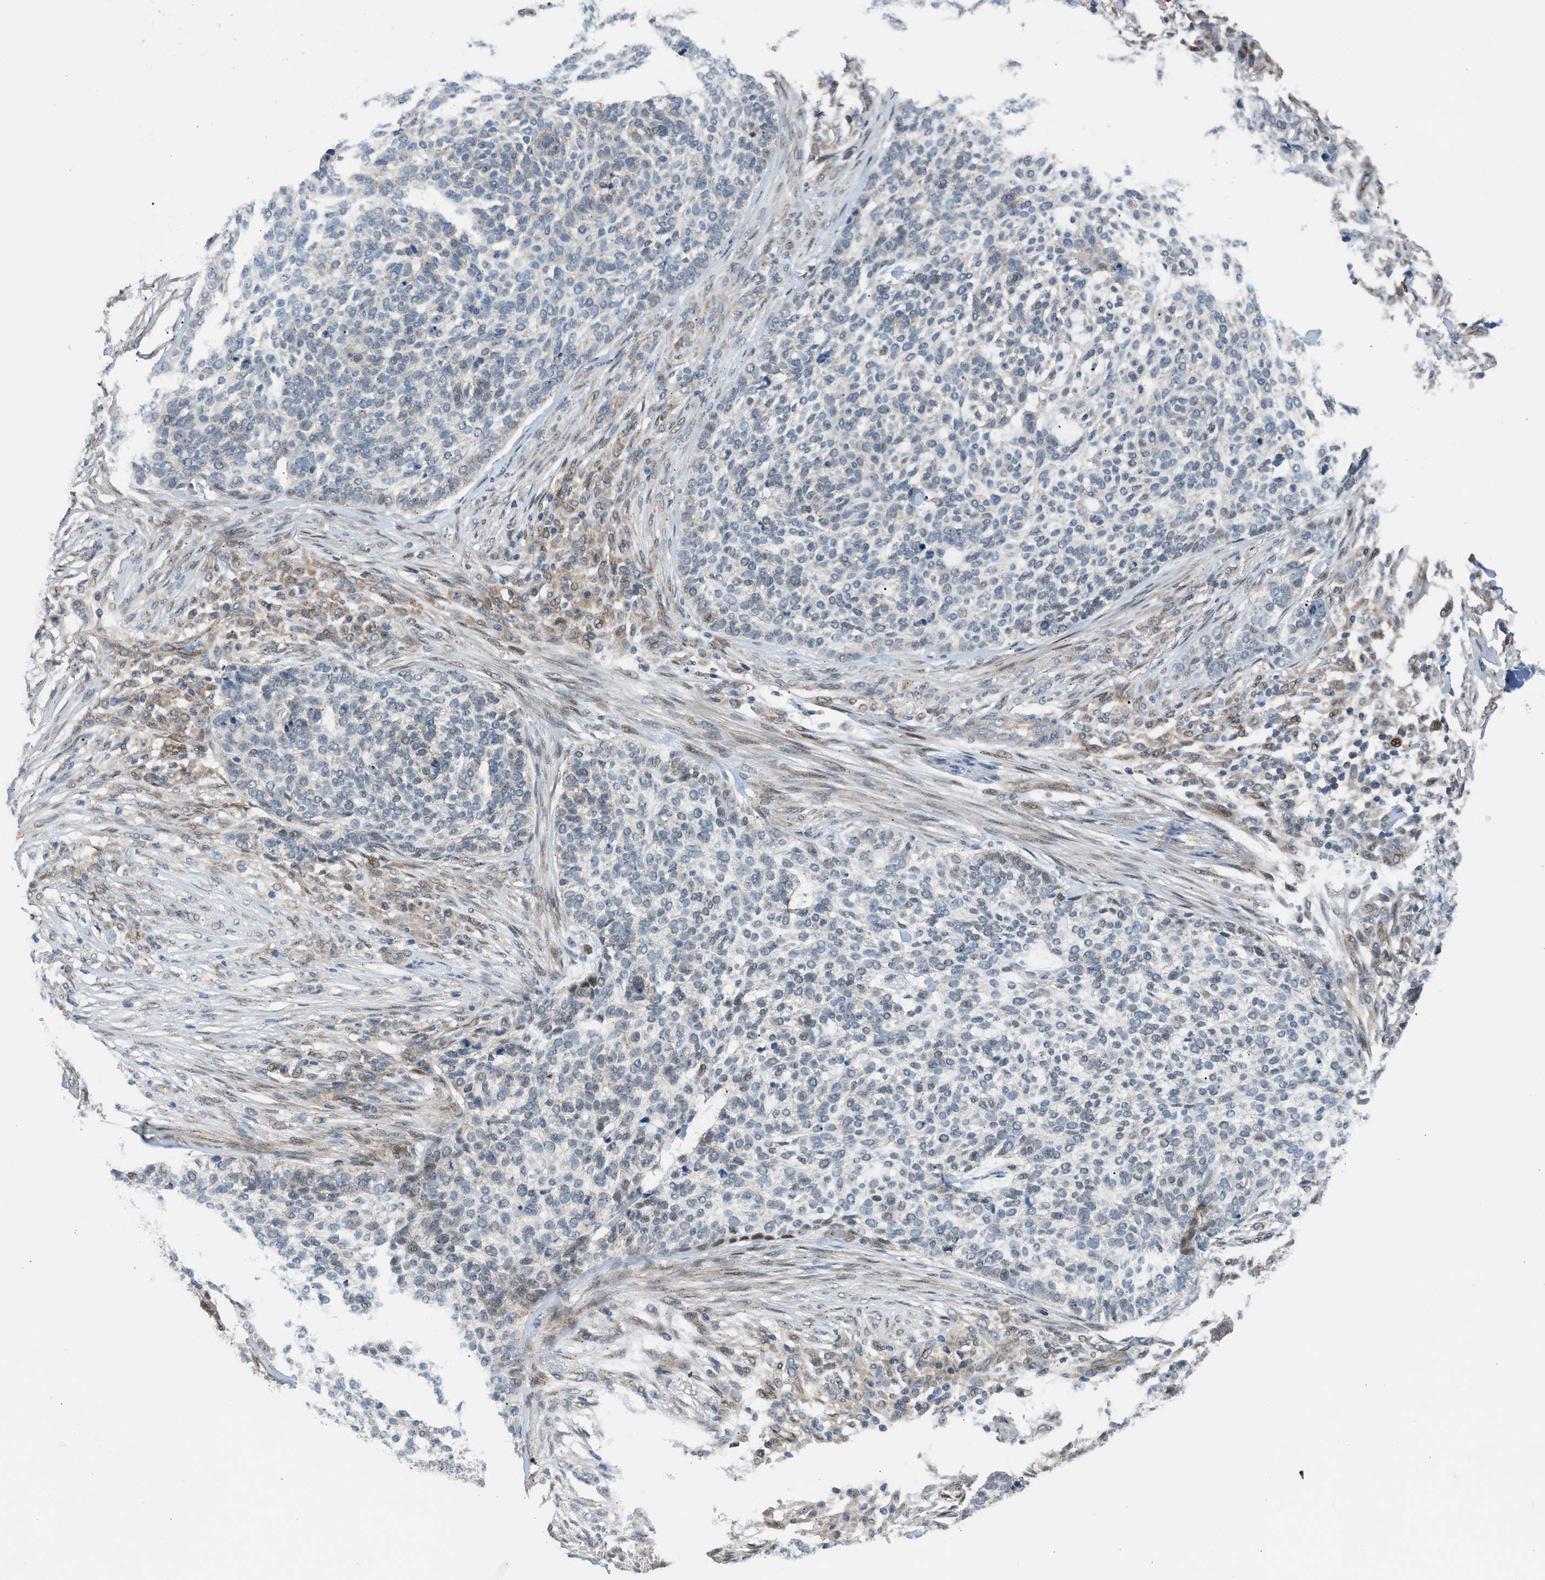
{"staining": {"intensity": "weak", "quantity": "<25%", "location": "nuclear"}, "tissue": "skin cancer", "cell_type": "Tumor cells", "image_type": "cancer", "snomed": [{"axis": "morphology", "description": "Basal cell carcinoma"}, {"axis": "topography", "description": "Skin"}], "caption": "High power microscopy micrograph of an IHC photomicrograph of skin cancer, revealing no significant expression in tumor cells.", "gene": "CRTC1", "patient": {"sex": "female", "age": 64}}